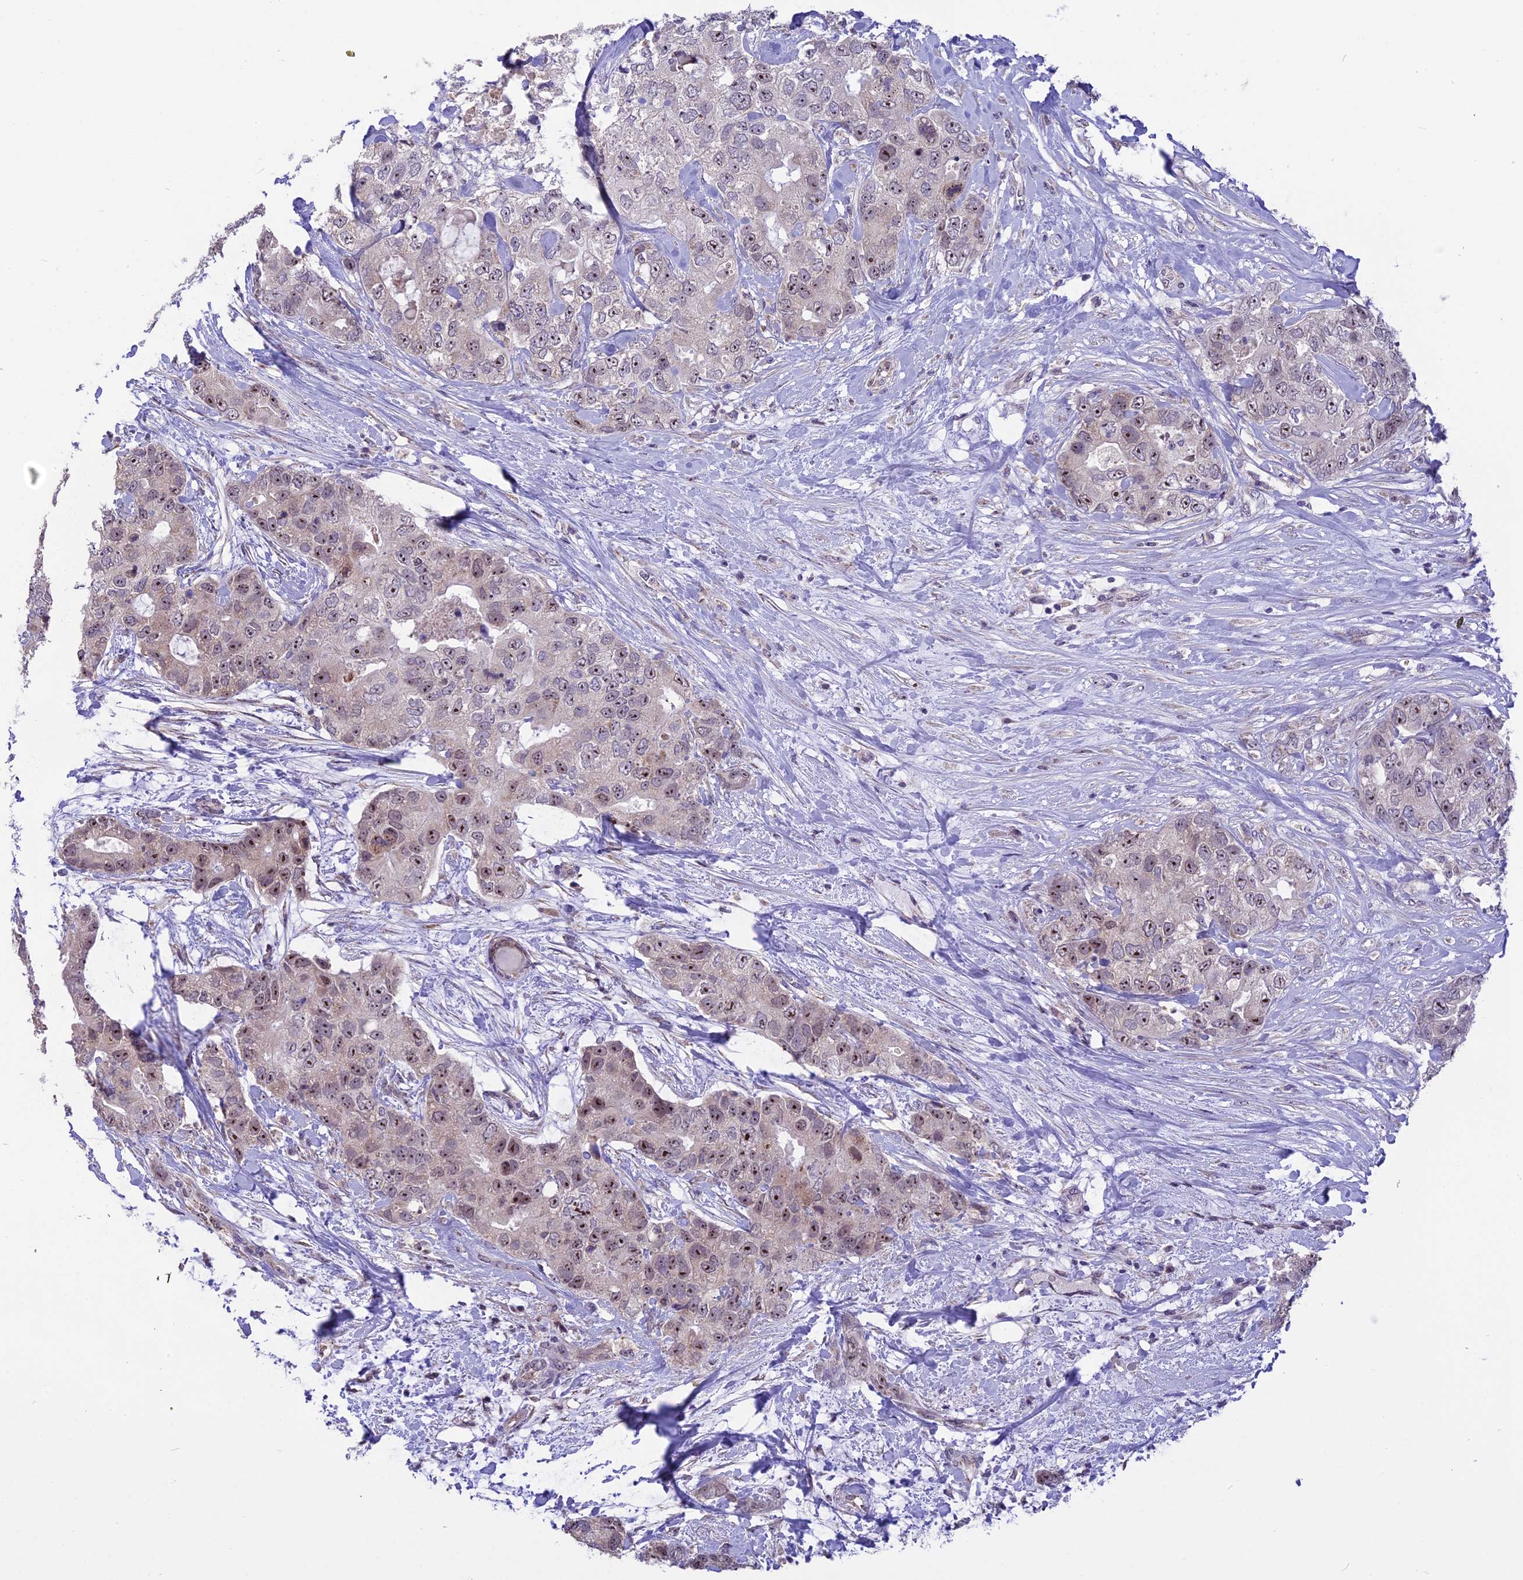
{"staining": {"intensity": "moderate", "quantity": ">75%", "location": "nuclear"}, "tissue": "breast cancer", "cell_type": "Tumor cells", "image_type": "cancer", "snomed": [{"axis": "morphology", "description": "Duct carcinoma"}, {"axis": "topography", "description": "Breast"}], "caption": "The micrograph displays a brown stain indicating the presence of a protein in the nuclear of tumor cells in breast cancer.", "gene": "CMSS1", "patient": {"sex": "female", "age": 62}}